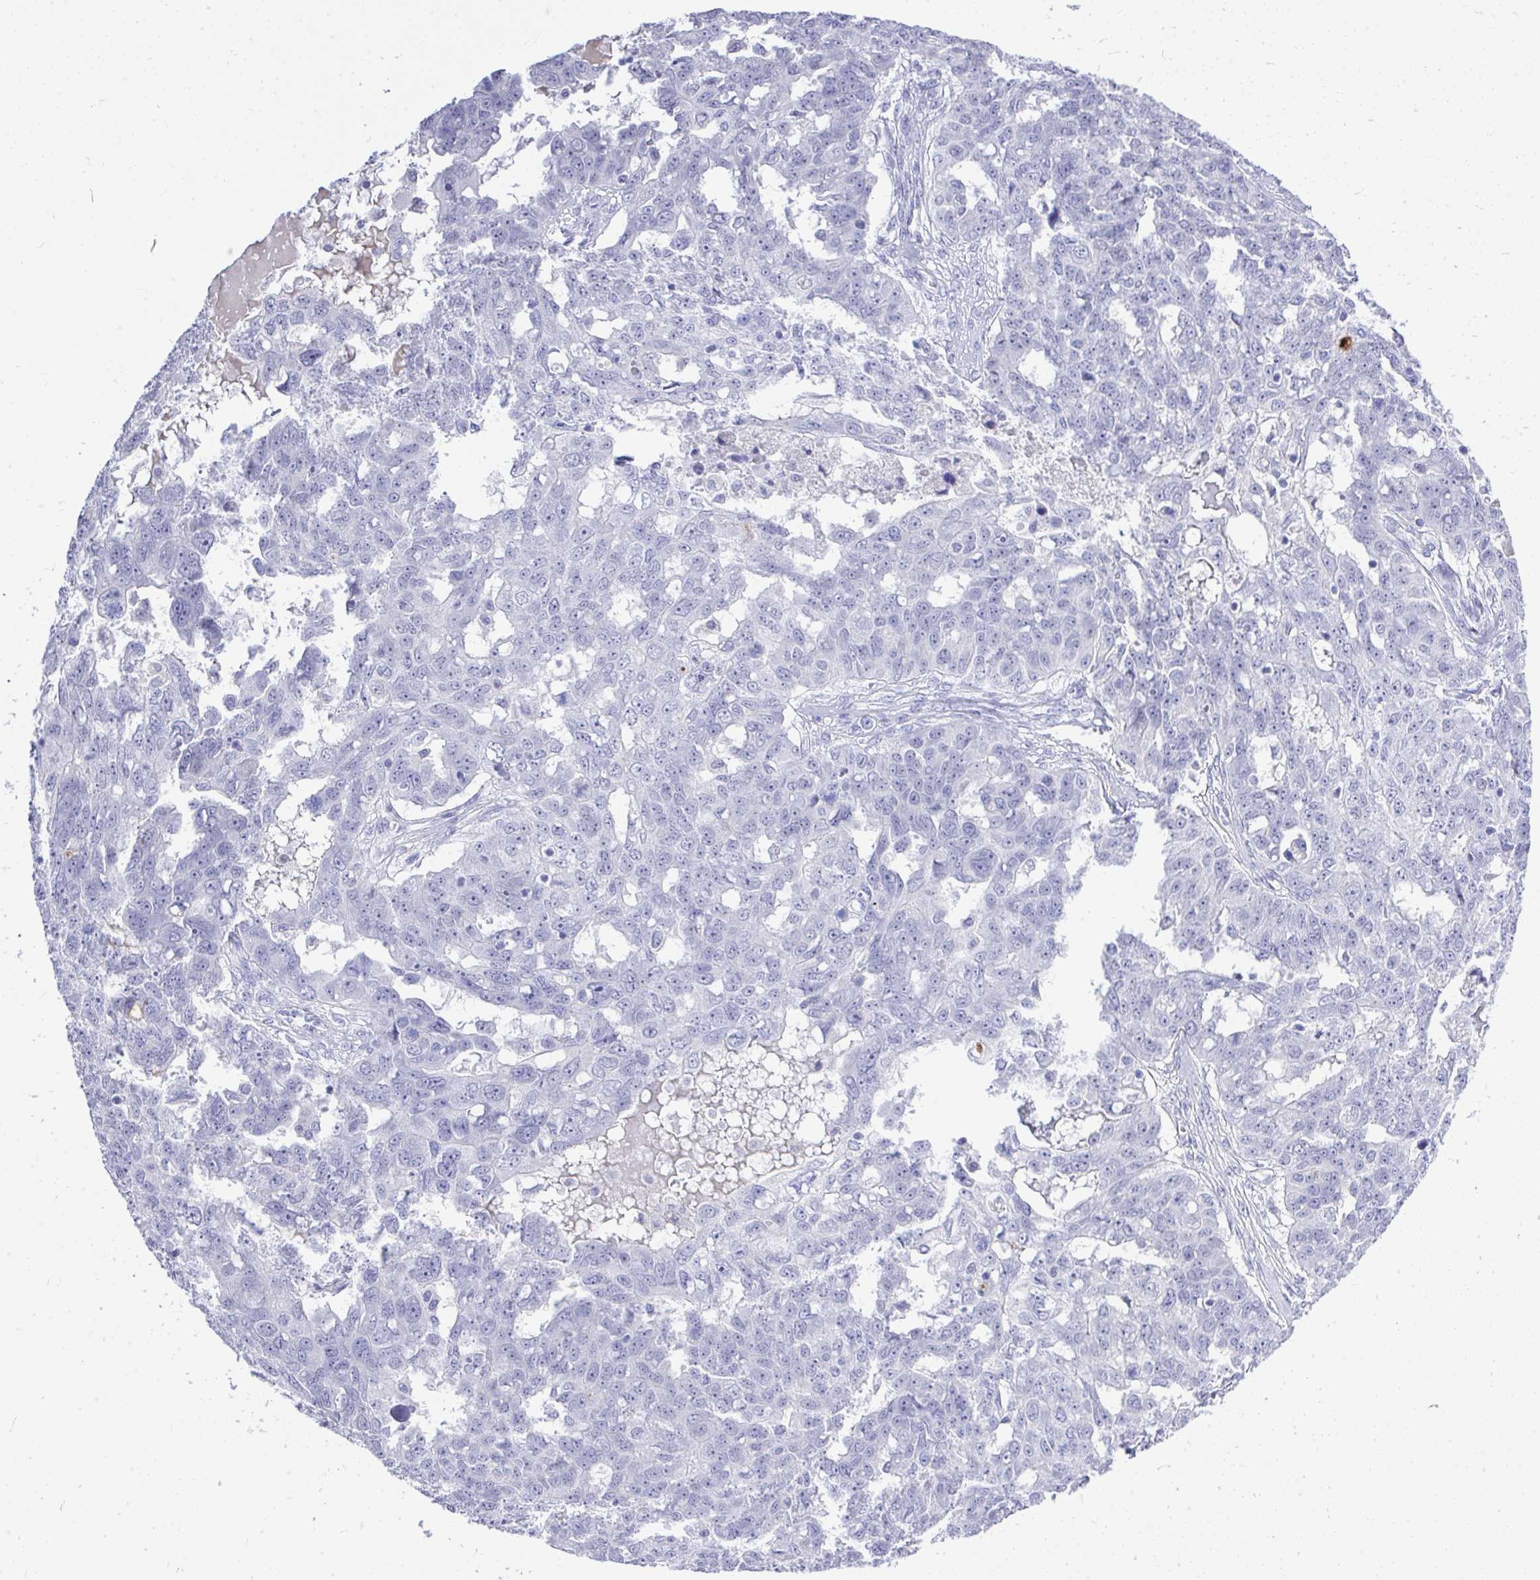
{"staining": {"intensity": "negative", "quantity": "none", "location": "none"}, "tissue": "ovarian cancer", "cell_type": "Tumor cells", "image_type": "cancer", "snomed": [{"axis": "morphology", "description": "Carcinoma, endometroid"}, {"axis": "topography", "description": "Ovary"}], "caption": "A high-resolution micrograph shows IHC staining of ovarian endometroid carcinoma, which reveals no significant positivity in tumor cells.", "gene": "MS4A12", "patient": {"sex": "female", "age": 70}}